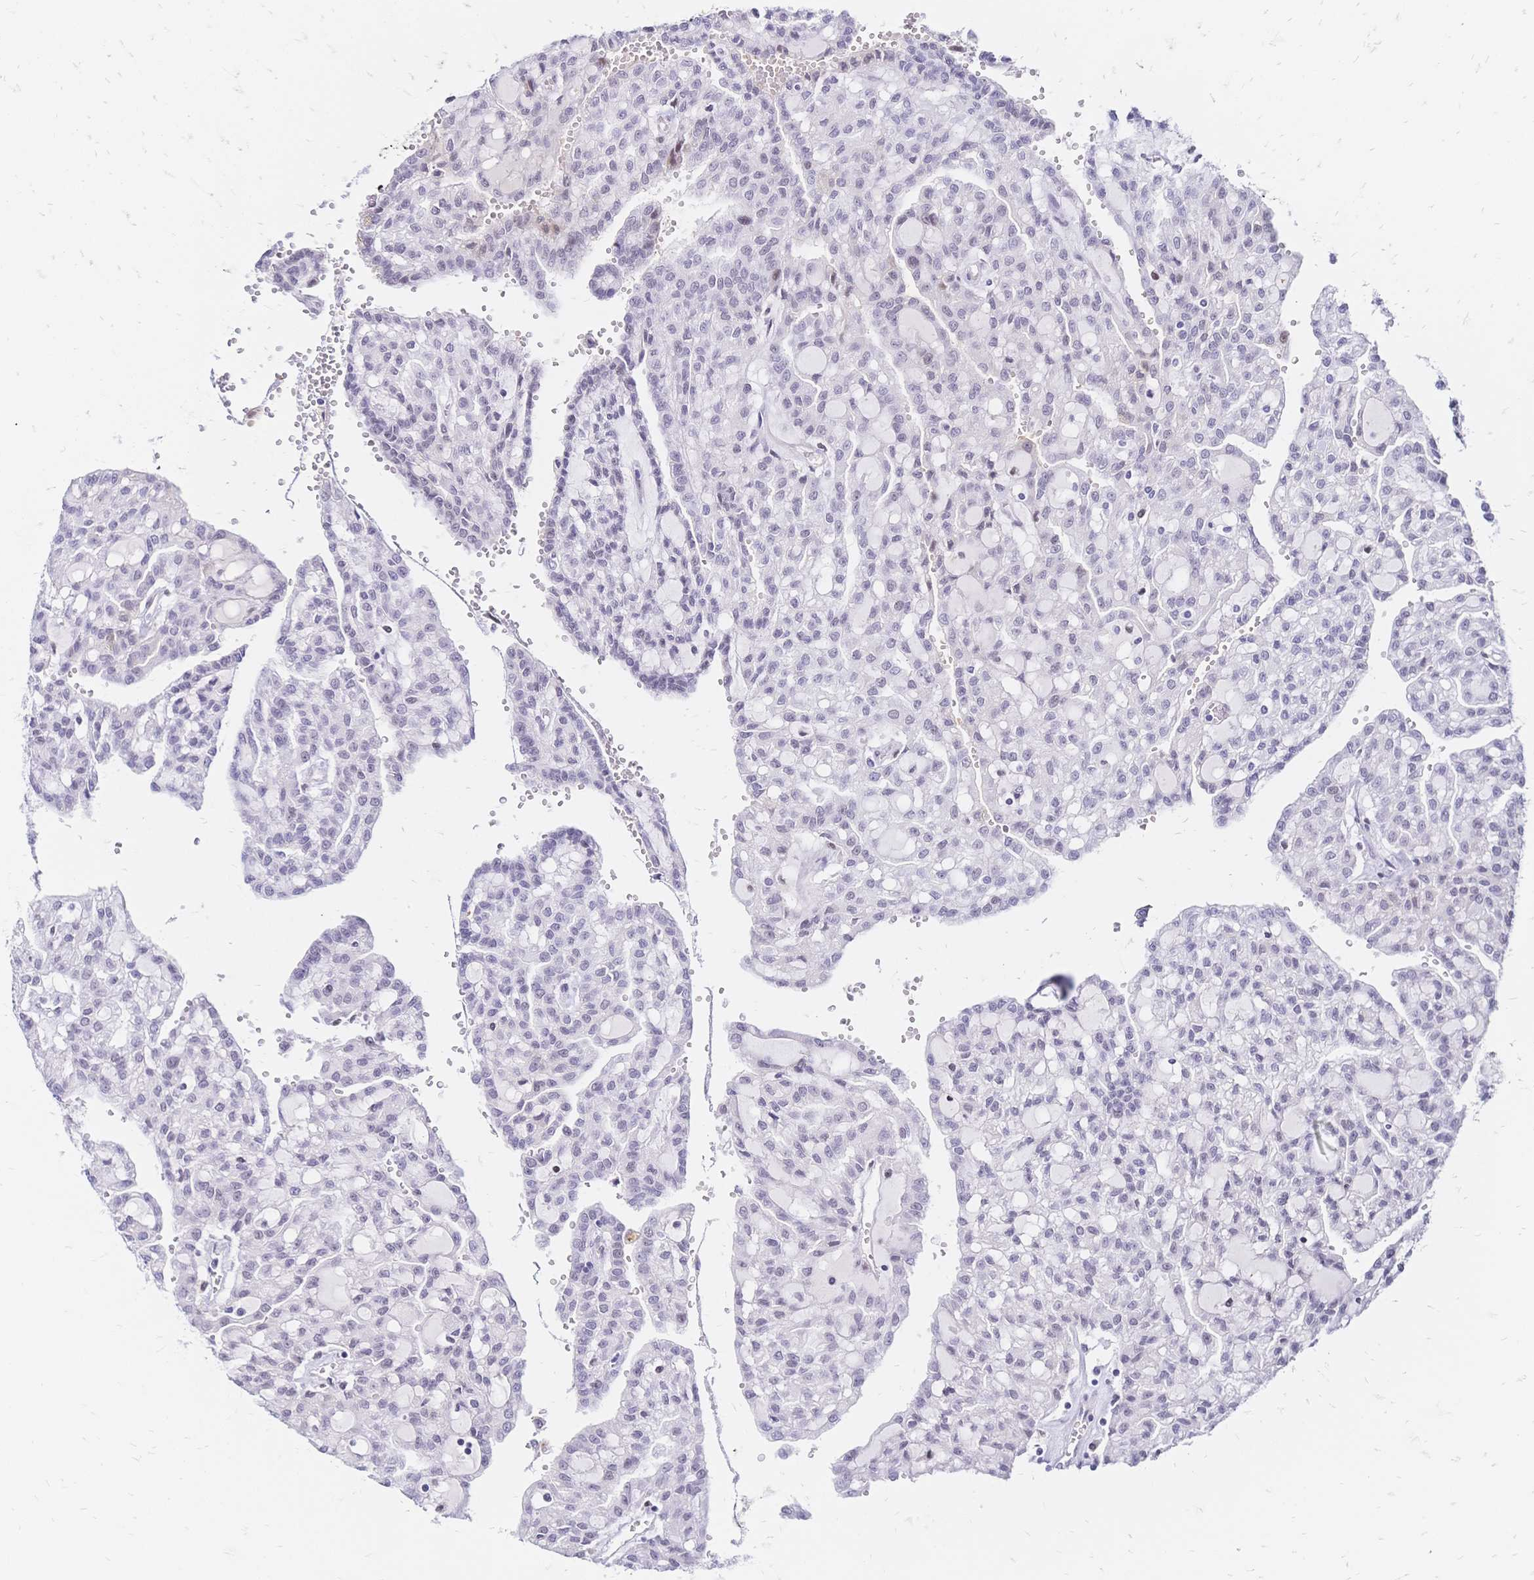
{"staining": {"intensity": "negative", "quantity": "none", "location": "none"}, "tissue": "renal cancer", "cell_type": "Tumor cells", "image_type": "cancer", "snomed": [{"axis": "morphology", "description": "Adenocarcinoma, NOS"}, {"axis": "topography", "description": "Kidney"}], "caption": "Renal adenocarcinoma was stained to show a protein in brown. There is no significant staining in tumor cells.", "gene": "NFIC", "patient": {"sex": "male", "age": 63}}